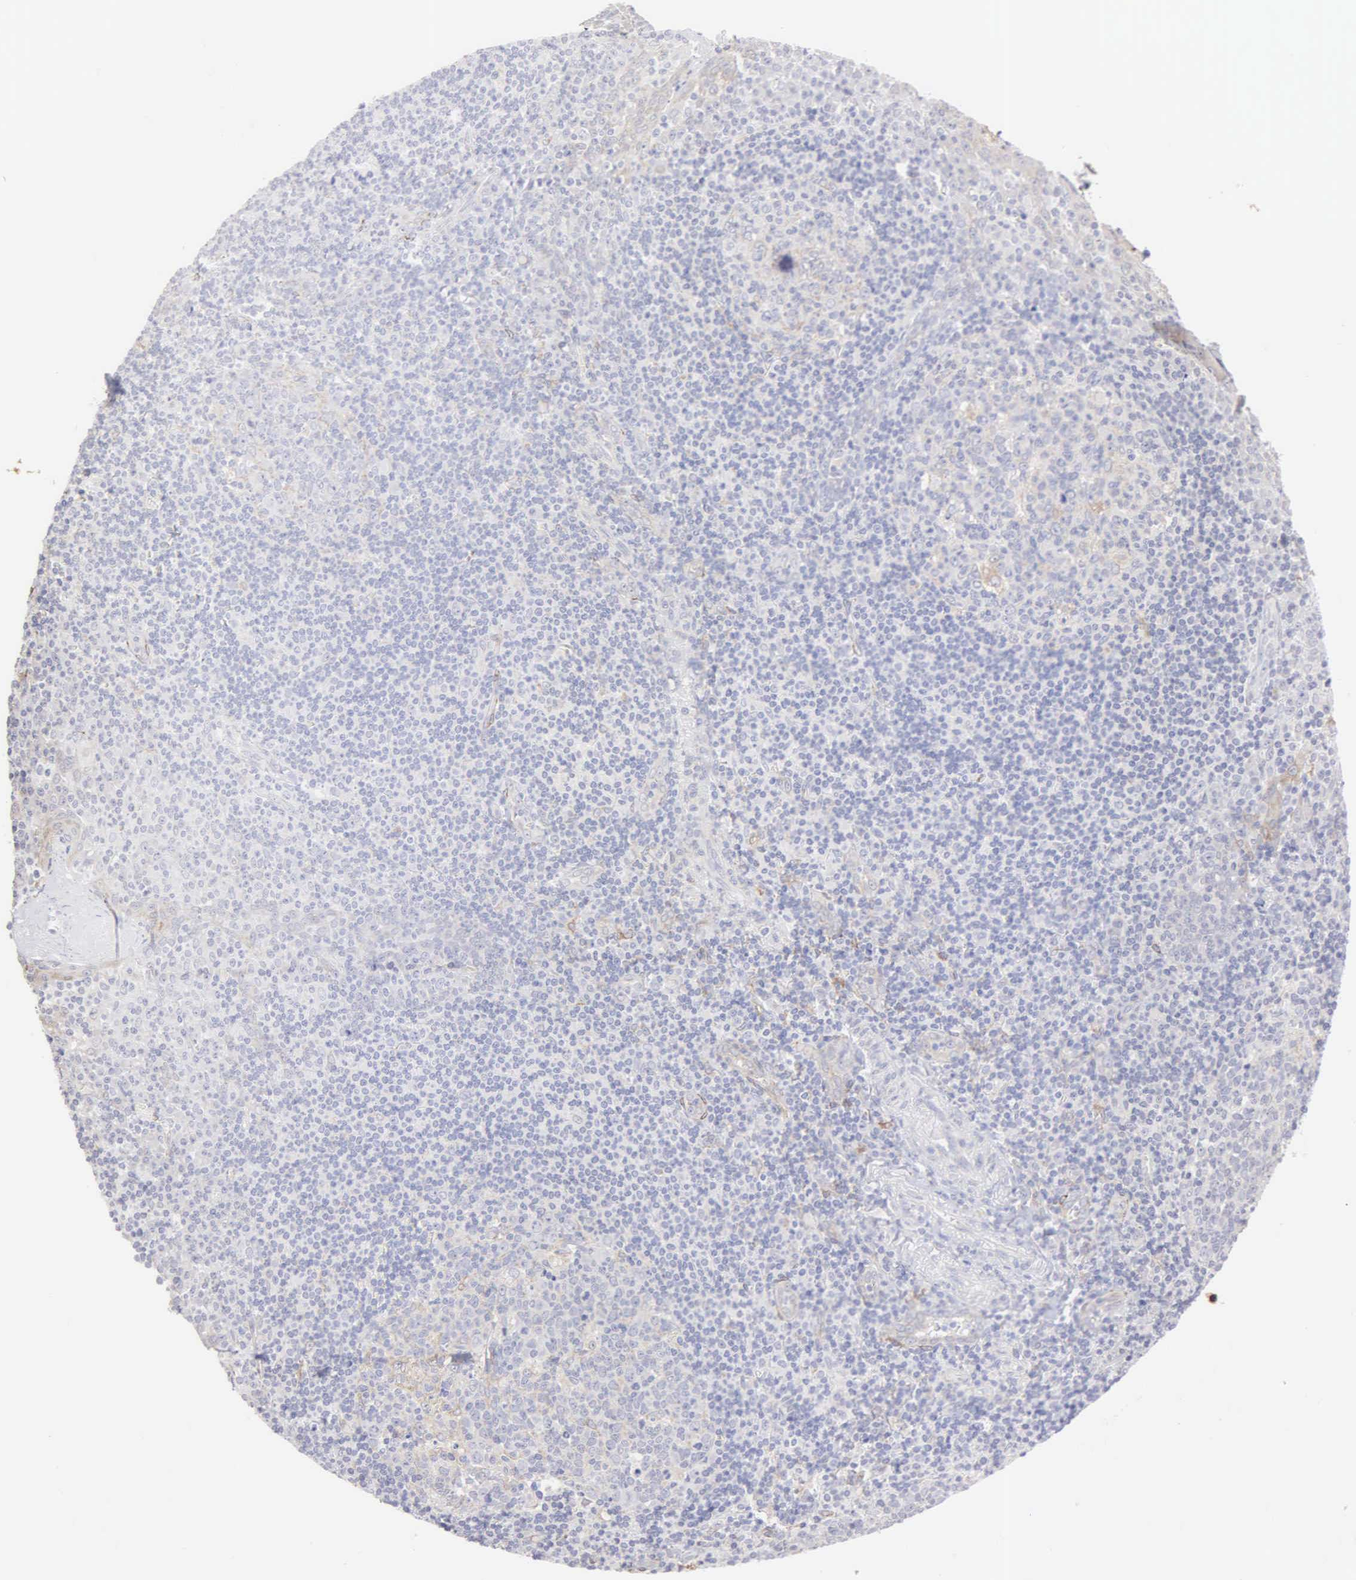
{"staining": {"intensity": "negative", "quantity": "none", "location": "none"}, "tissue": "tonsil", "cell_type": "Germinal center cells", "image_type": "normal", "snomed": [{"axis": "morphology", "description": "Normal tissue, NOS"}, {"axis": "topography", "description": "Tonsil"}], "caption": "IHC photomicrograph of normal tonsil: tonsil stained with DAB demonstrates no significant protein expression in germinal center cells. Brightfield microscopy of immunohistochemistry (IHC) stained with DAB (brown) and hematoxylin (blue), captured at high magnification.", "gene": "LIN52", "patient": {"sex": "female", "age": 41}}